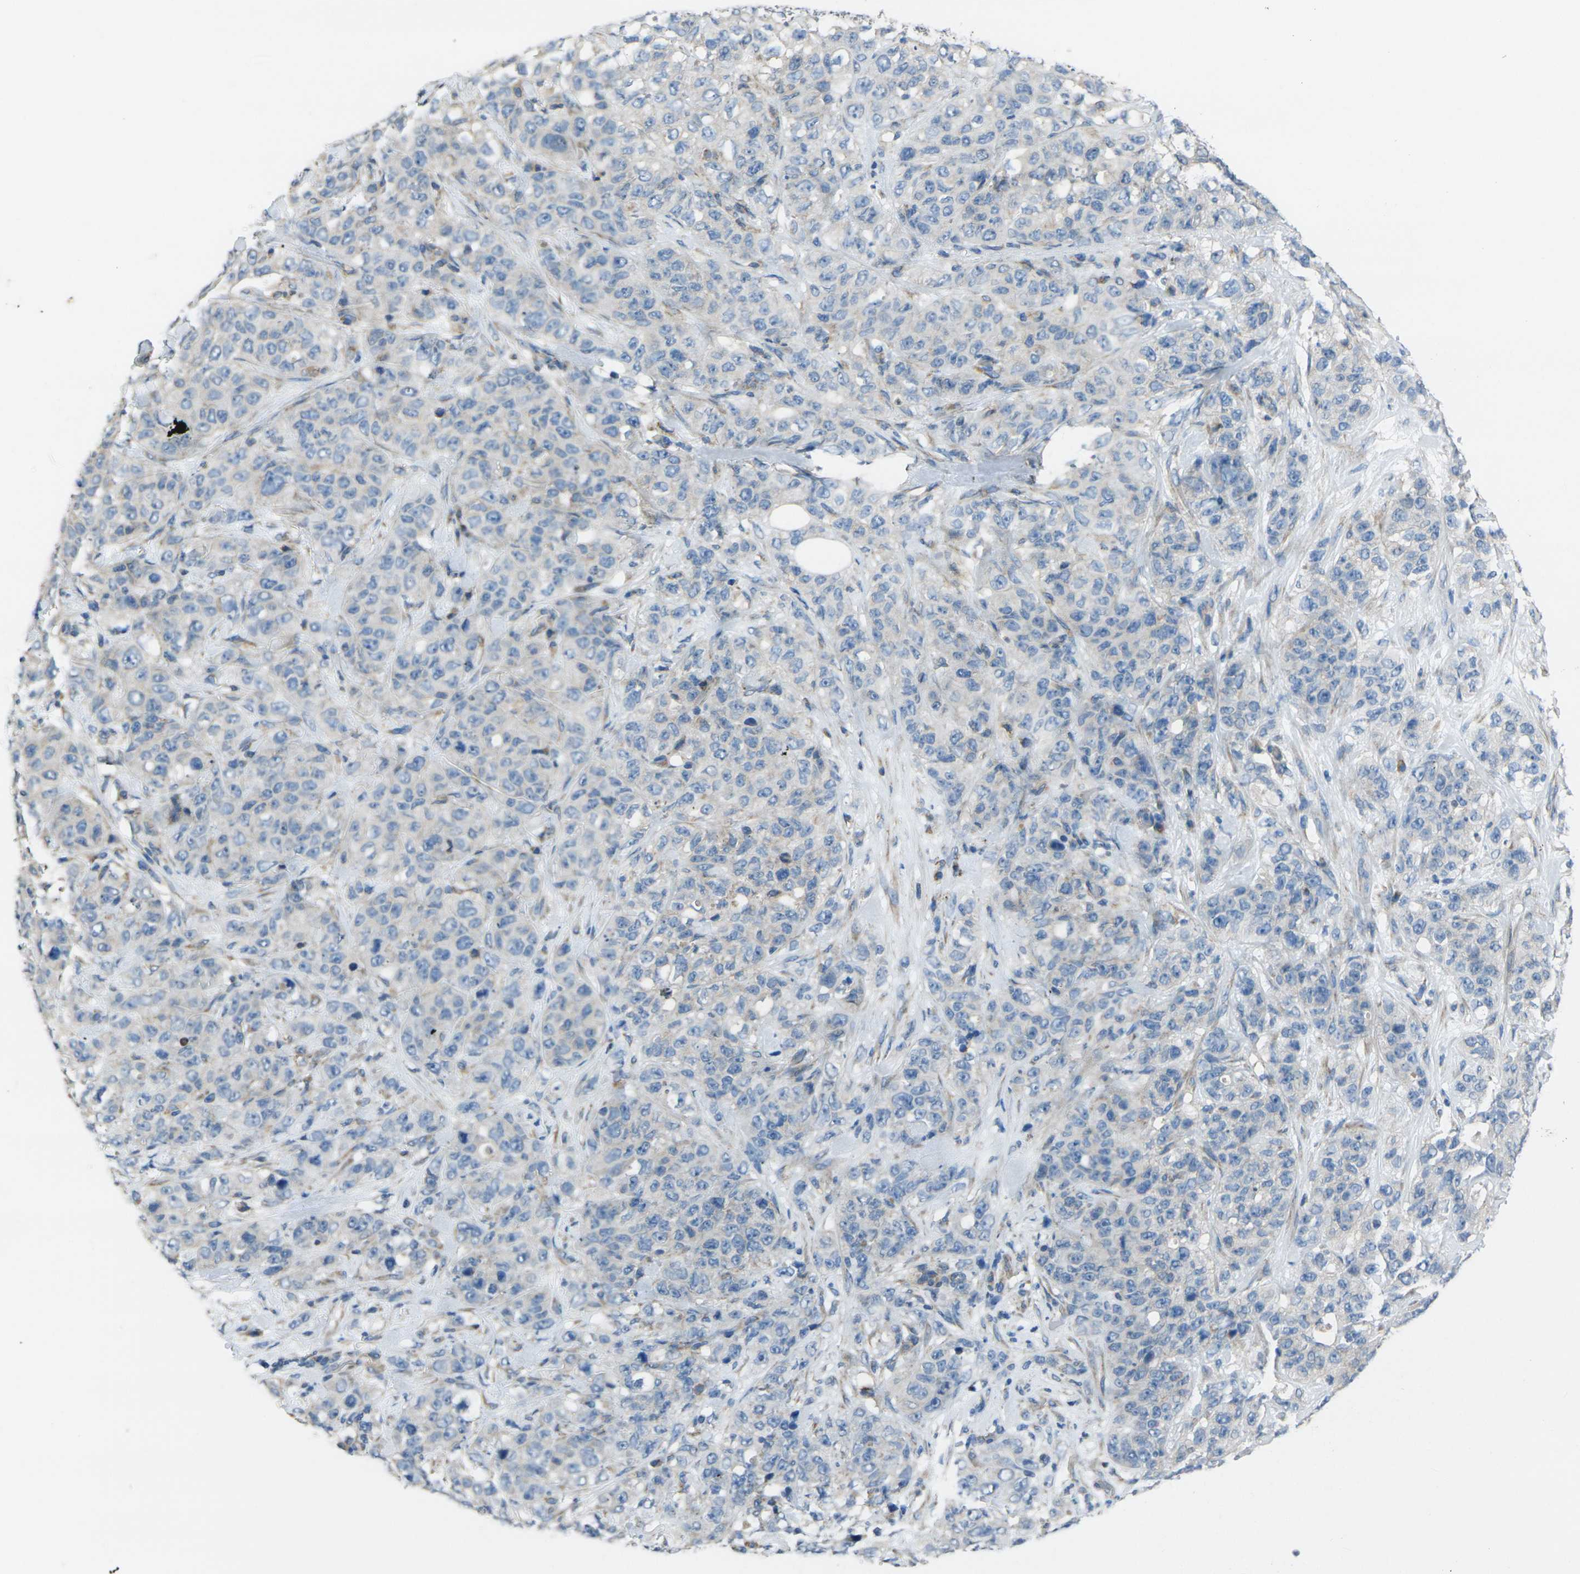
{"staining": {"intensity": "weak", "quantity": "<25%", "location": "cytoplasmic/membranous"}, "tissue": "stomach cancer", "cell_type": "Tumor cells", "image_type": "cancer", "snomed": [{"axis": "morphology", "description": "Adenocarcinoma, NOS"}, {"axis": "topography", "description": "Stomach"}], "caption": "A high-resolution micrograph shows IHC staining of stomach adenocarcinoma, which displays no significant positivity in tumor cells. (DAB (3,3'-diaminobenzidine) IHC with hematoxylin counter stain).", "gene": "TMEM120B", "patient": {"sex": "male", "age": 48}}